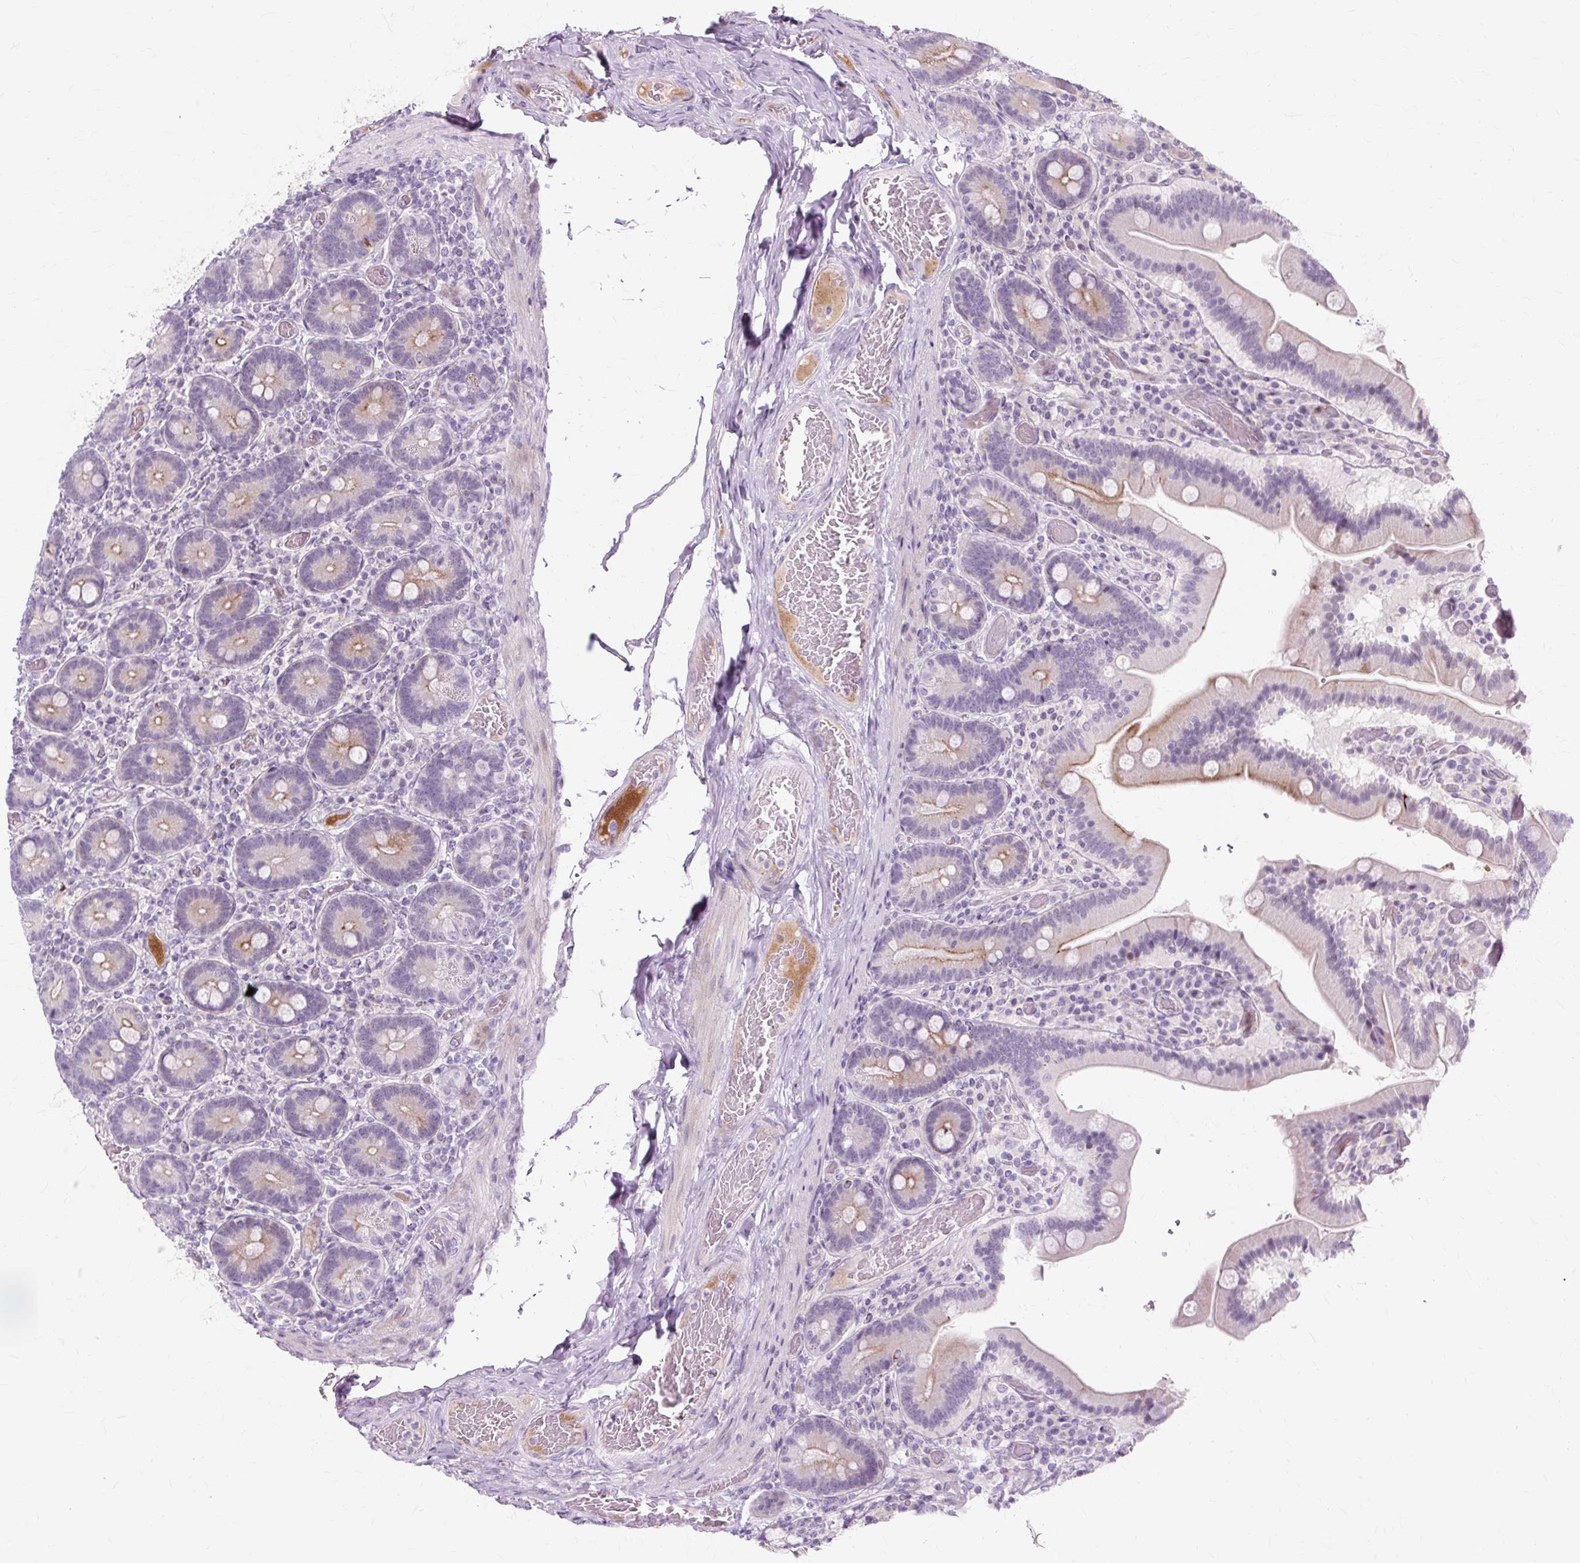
{"staining": {"intensity": "moderate", "quantity": "<25%", "location": "cytoplasmic/membranous"}, "tissue": "duodenum", "cell_type": "Glandular cells", "image_type": "normal", "snomed": [{"axis": "morphology", "description": "Normal tissue, NOS"}, {"axis": "topography", "description": "Duodenum"}], "caption": "This photomicrograph reveals immunohistochemistry staining of benign human duodenum, with low moderate cytoplasmic/membranous positivity in approximately <25% of glandular cells.", "gene": "IRX2", "patient": {"sex": "female", "age": 62}}